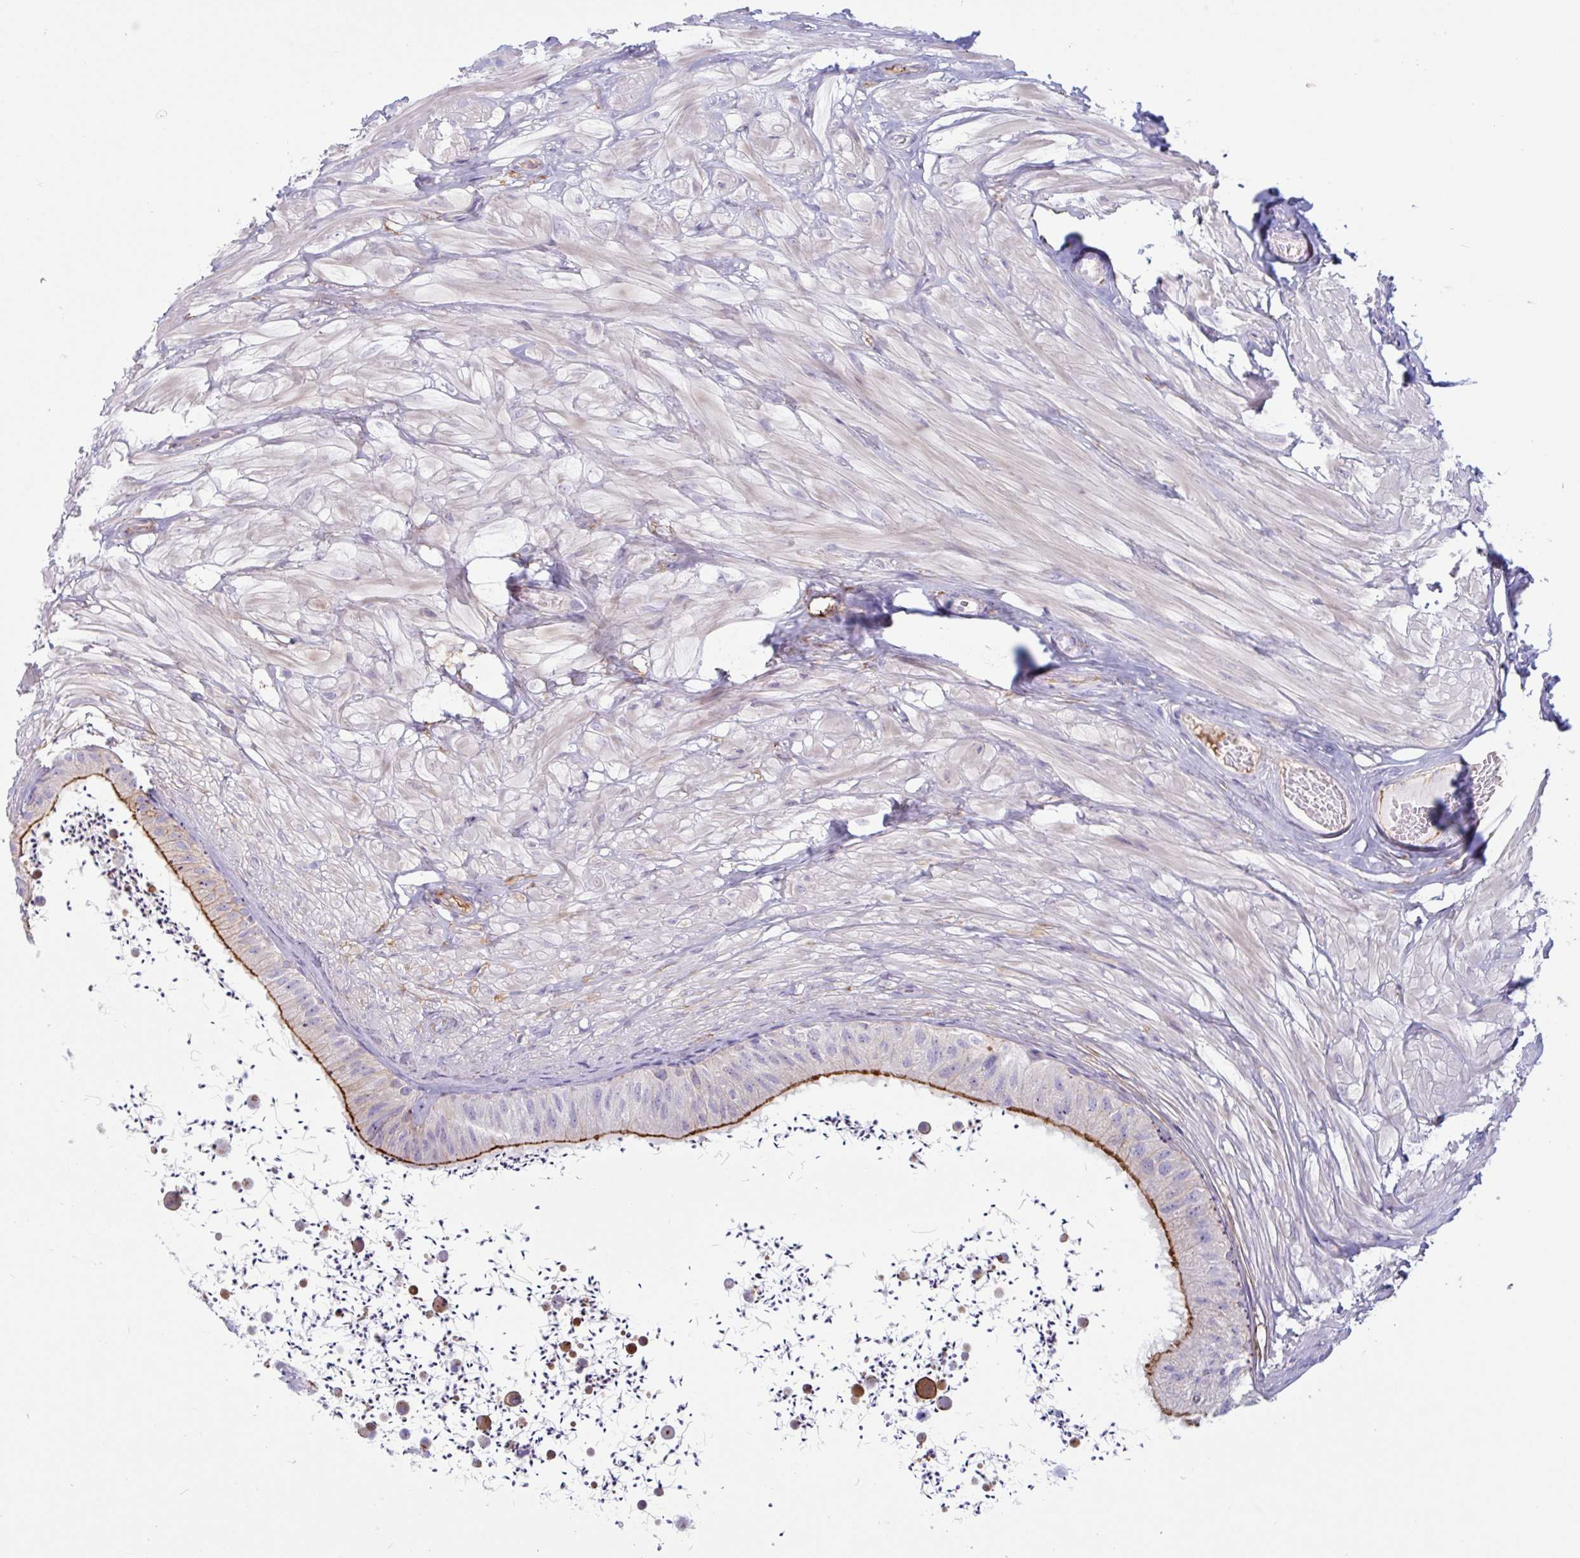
{"staining": {"intensity": "moderate", "quantity": "25%-75%", "location": "cytoplasmic/membranous"}, "tissue": "epididymis", "cell_type": "Glandular cells", "image_type": "normal", "snomed": [{"axis": "morphology", "description": "Normal tissue, NOS"}, {"axis": "topography", "description": "Epididymis"}, {"axis": "topography", "description": "Peripheral nerve tissue"}], "caption": "Glandular cells reveal medium levels of moderate cytoplasmic/membranous staining in approximately 25%-75% of cells in benign epididymis.", "gene": "MYH10", "patient": {"sex": "male", "age": 32}}